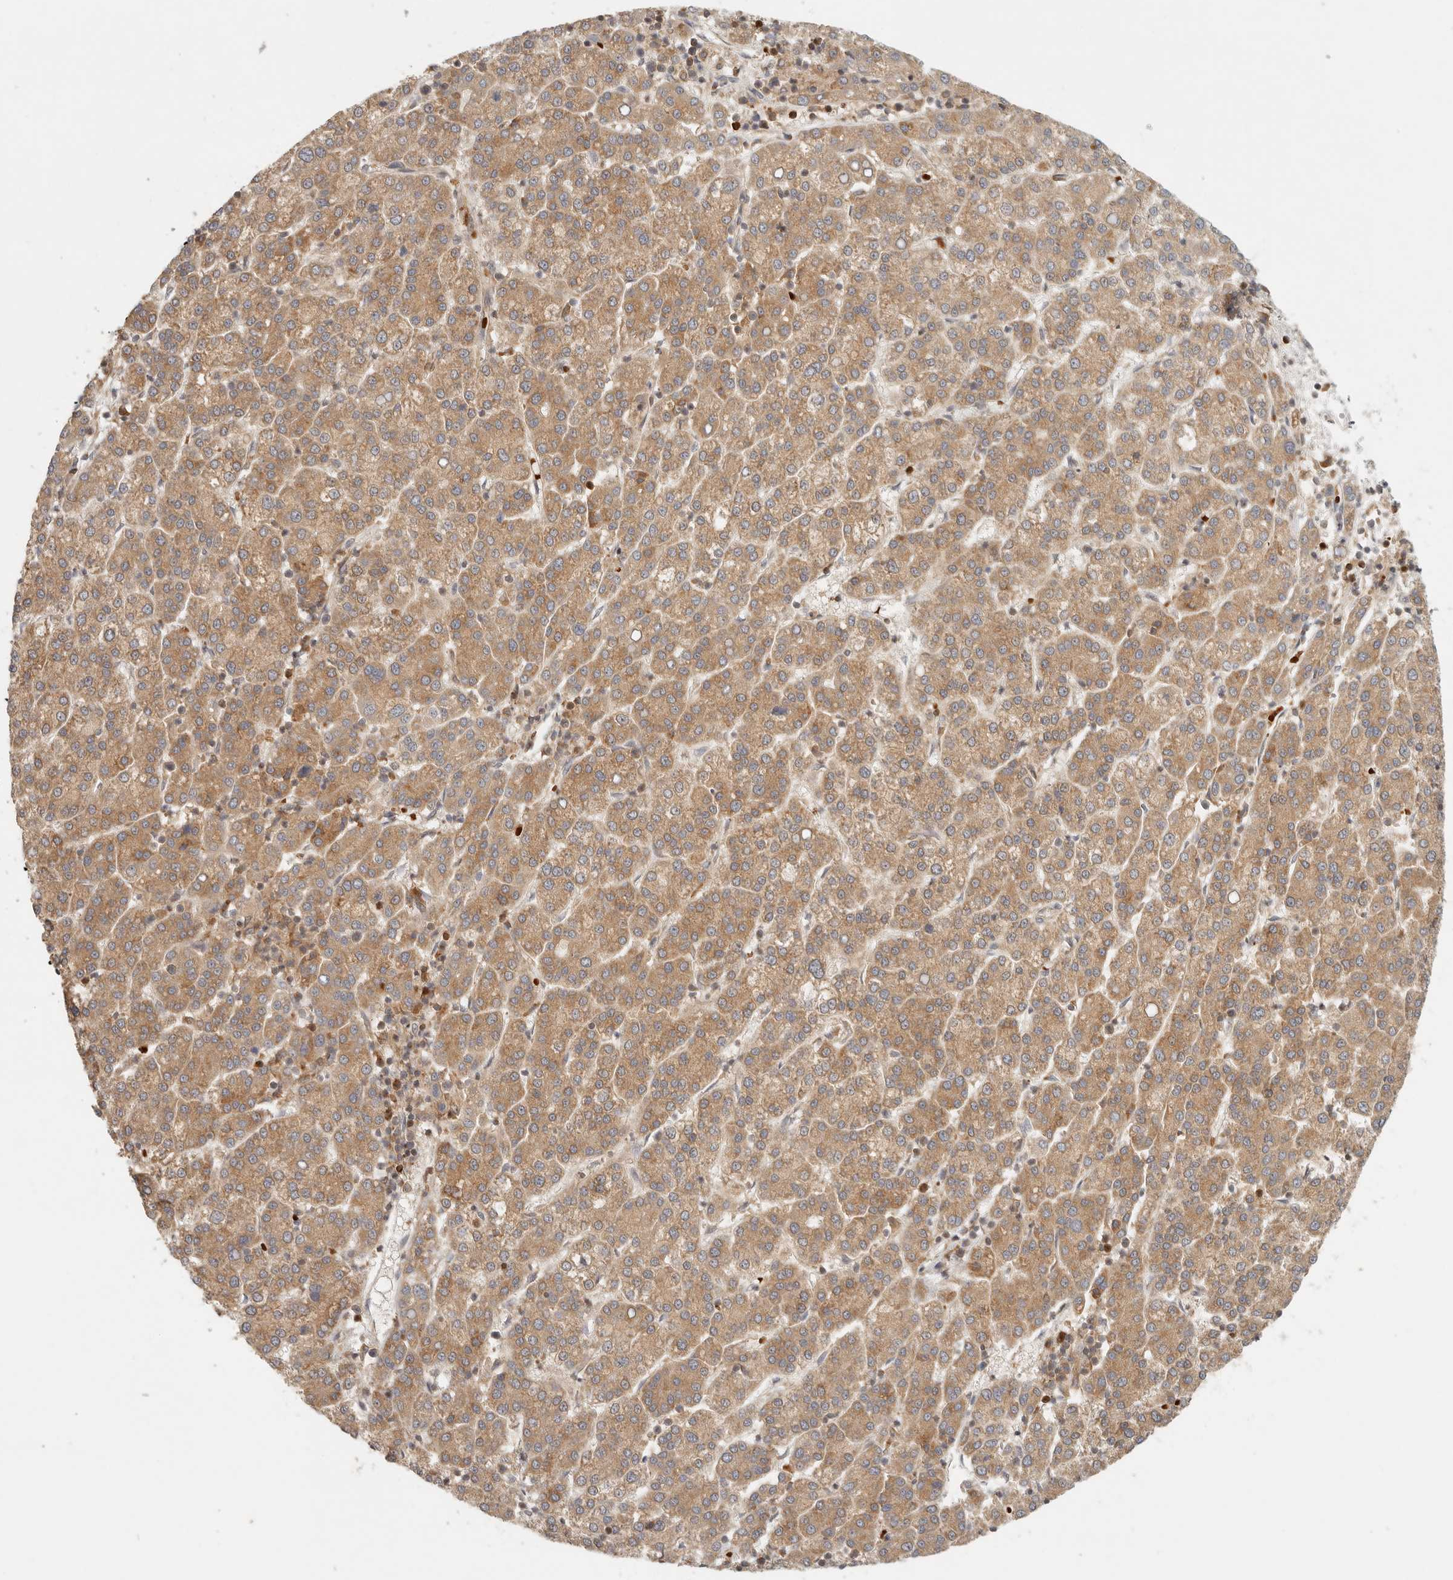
{"staining": {"intensity": "moderate", "quantity": ">75%", "location": "cytoplasmic/membranous"}, "tissue": "liver cancer", "cell_type": "Tumor cells", "image_type": "cancer", "snomed": [{"axis": "morphology", "description": "Carcinoma, Hepatocellular, NOS"}, {"axis": "topography", "description": "Liver"}], "caption": "Protein analysis of liver cancer tissue reveals moderate cytoplasmic/membranous positivity in about >75% of tumor cells.", "gene": "AHDC1", "patient": {"sex": "female", "age": 58}}